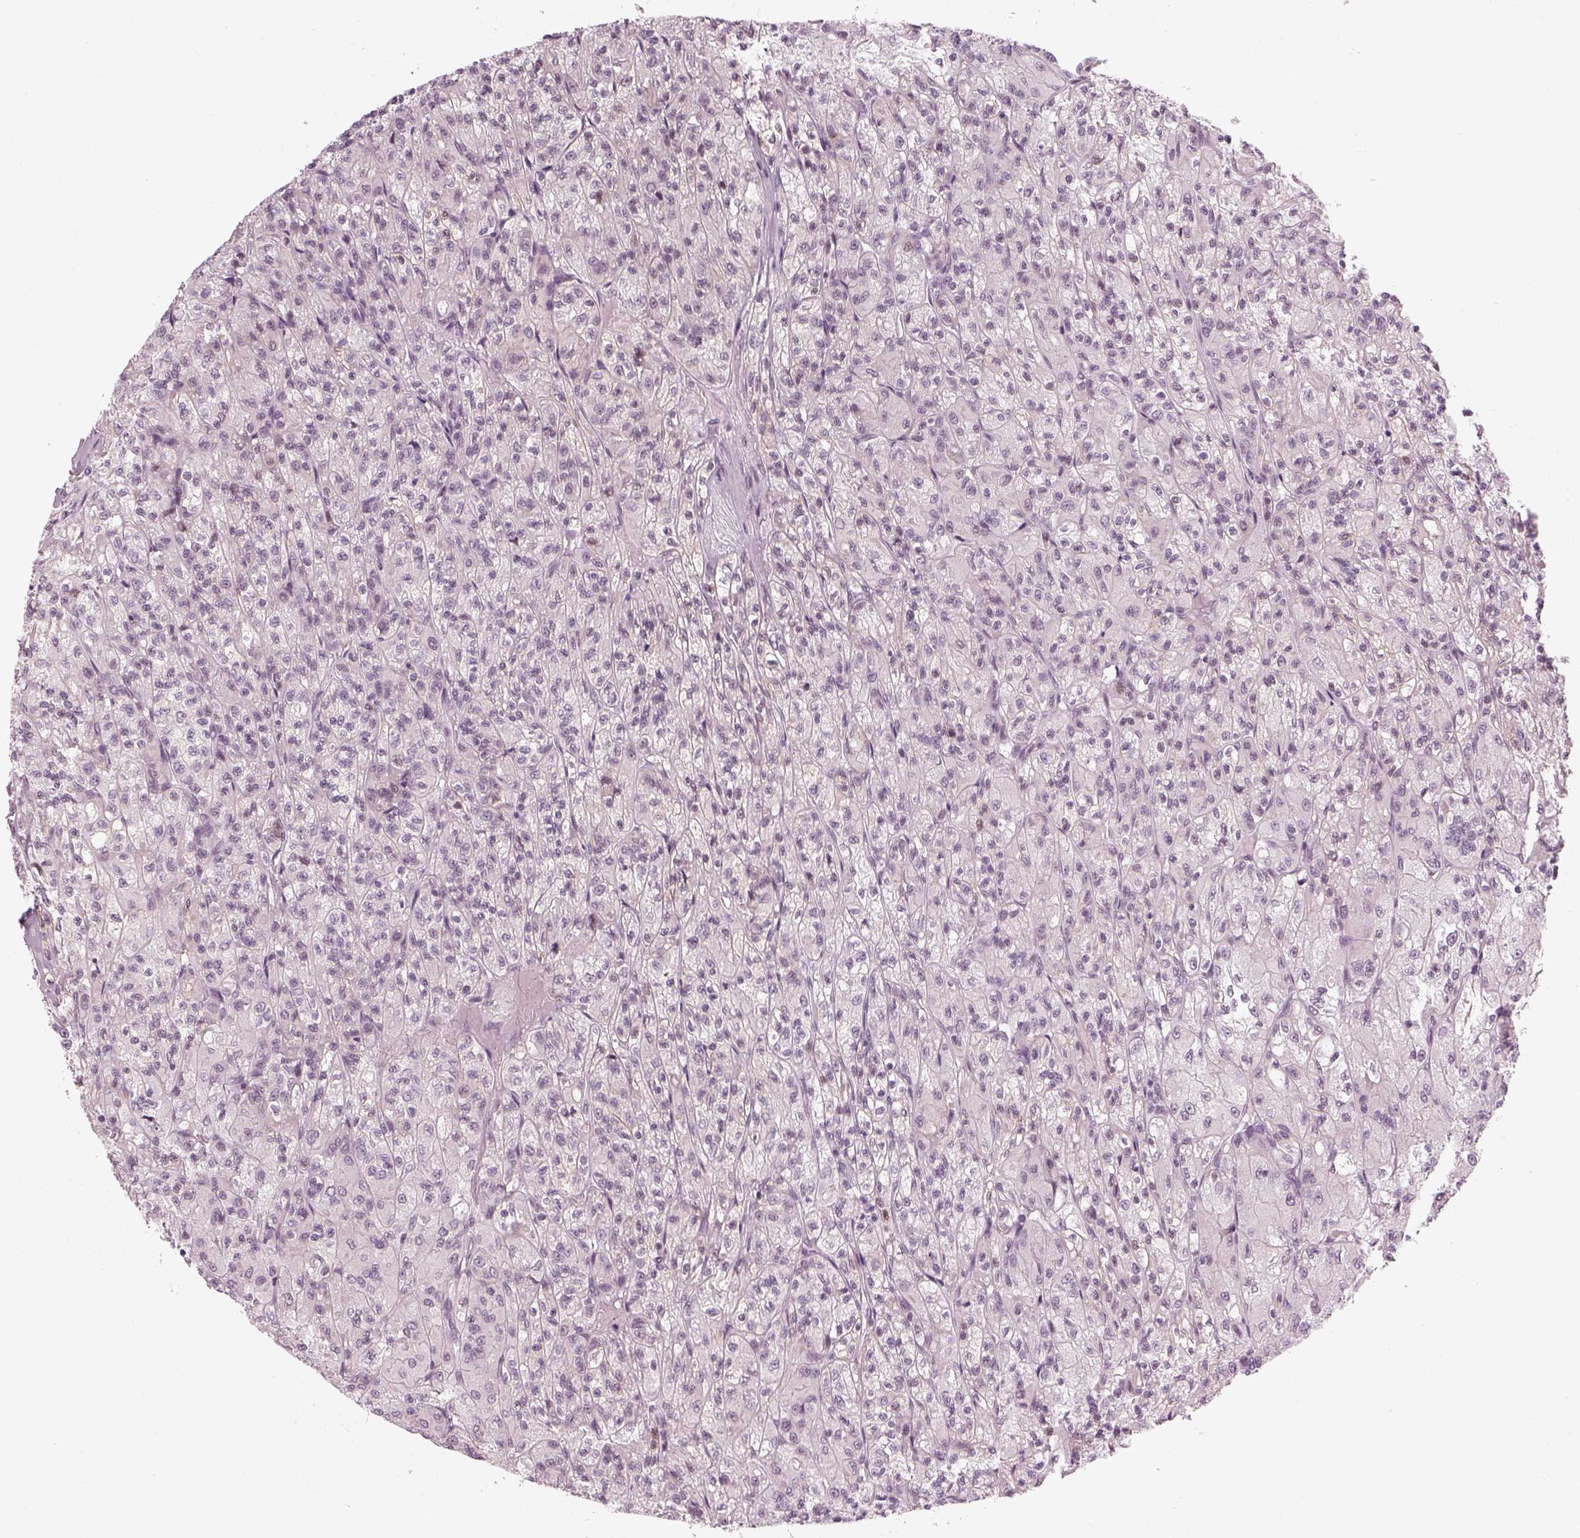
{"staining": {"intensity": "negative", "quantity": "none", "location": "none"}, "tissue": "renal cancer", "cell_type": "Tumor cells", "image_type": "cancer", "snomed": [{"axis": "morphology", "description": "Adenocarcinoma, NOS"}, {"axis": "topography", "description": "Kidney"}], "caption": "This is an immunohistochemistry (IHC) micrograph of renal adenocarcinoma. There is no staining in tumor cells.", "gene": "KCNG2", "patient": {"sex": "female", "age": 70}}